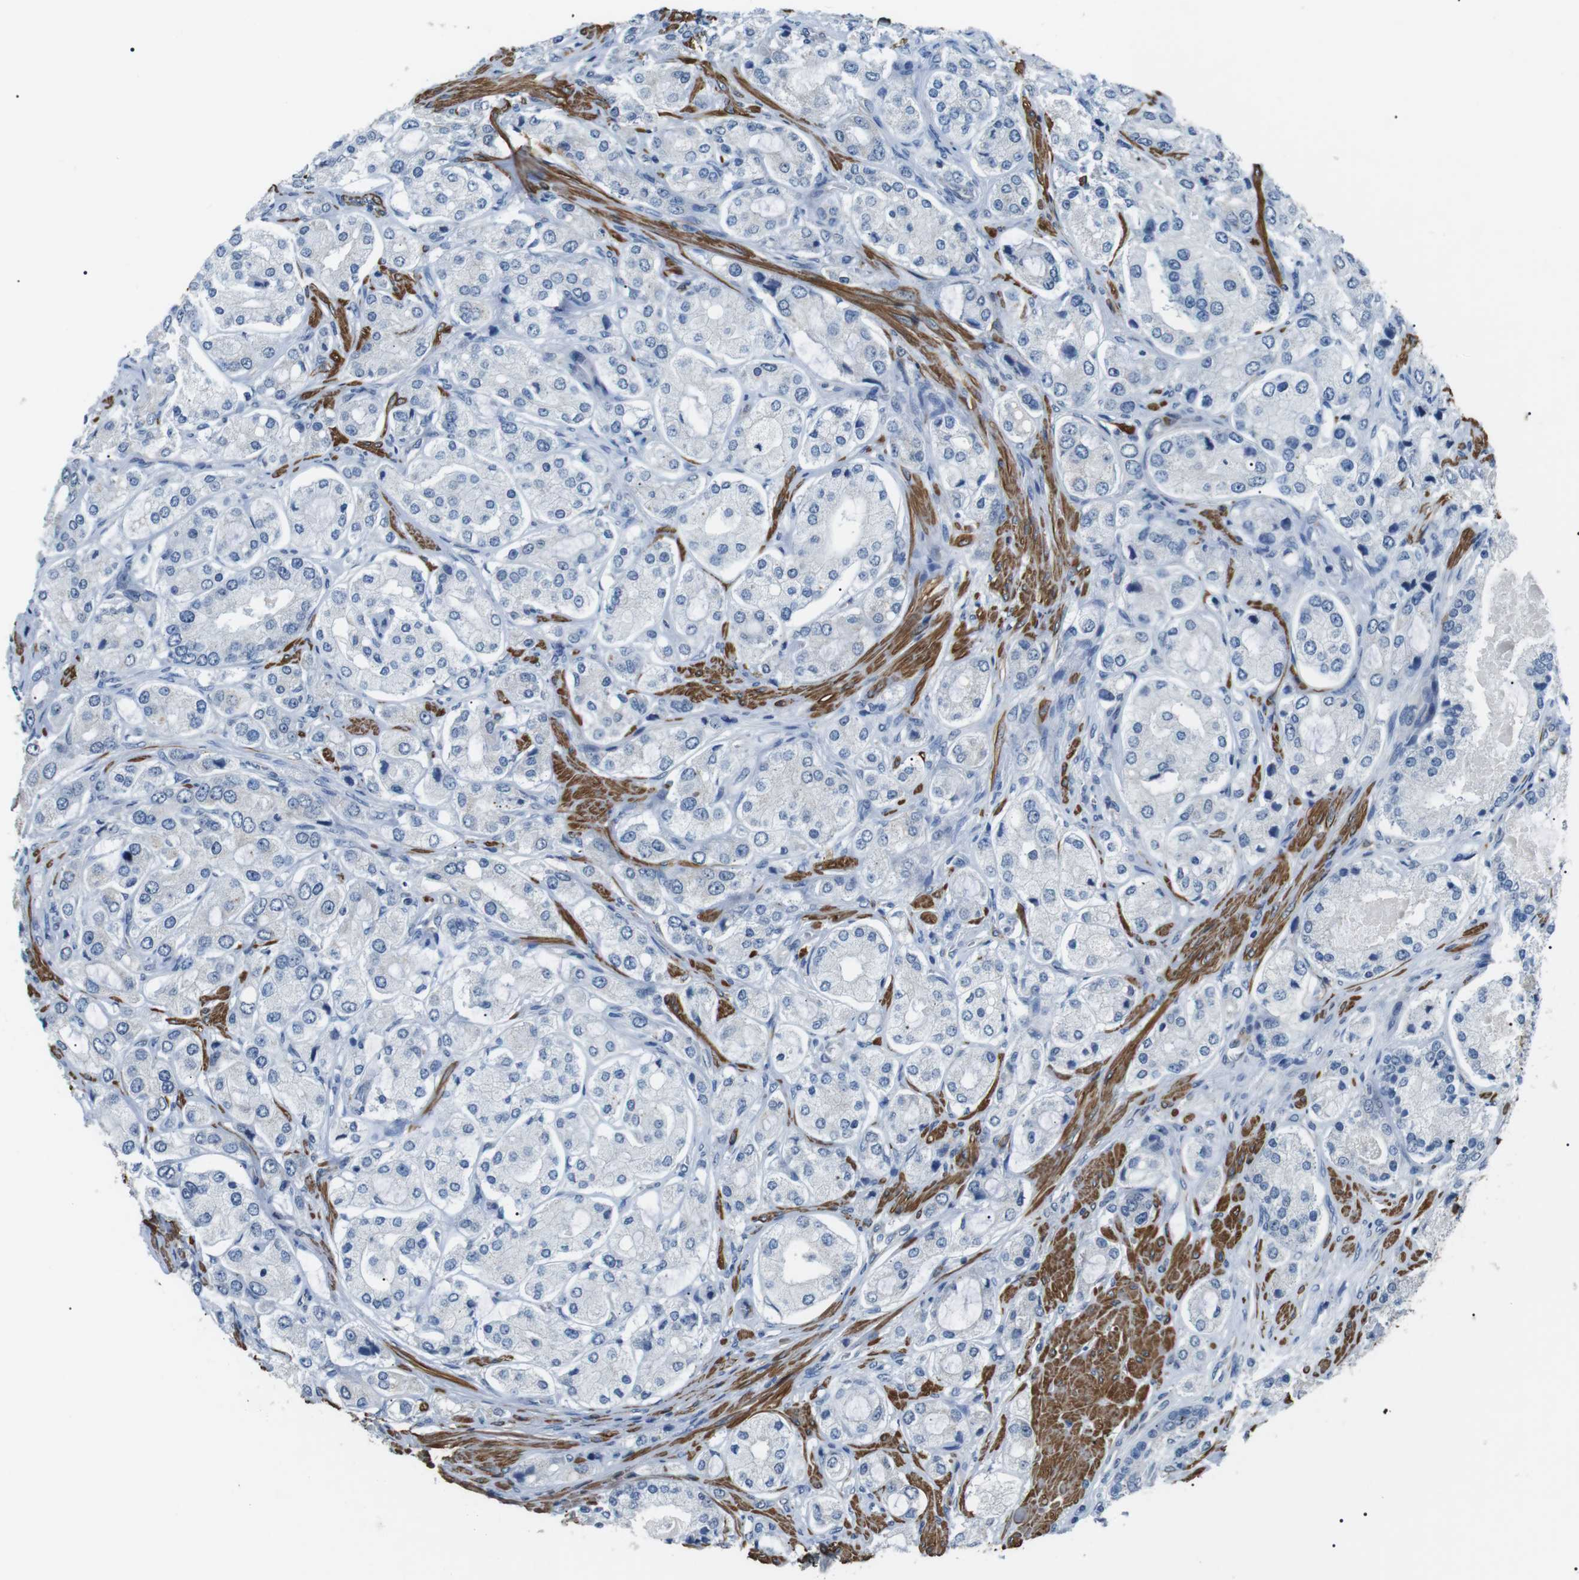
{"staining": {"intensity": "negative", "quantity": "none", "location": "none"}, "tissue": "prostate cancer", "cell_type": "Tumor cells", "image_type": "cancer", "snomed": [{"axis": "morphology", "description": "Adenocarcinoma, High grade"}, {"axis": "topography", "description": "Prostate"}], "caption": "Immunohistochemistry histopathology image of neoplastic tissue: human prostate cancer stained with DAB (3,3'-diaminobenzidine) displays no significant protein staining in tumor cells. (Brightfield microscopy of DAB IHC at high magnification).", "gene": "GZMM", "patient": {"sex": "male", "age": 65}}